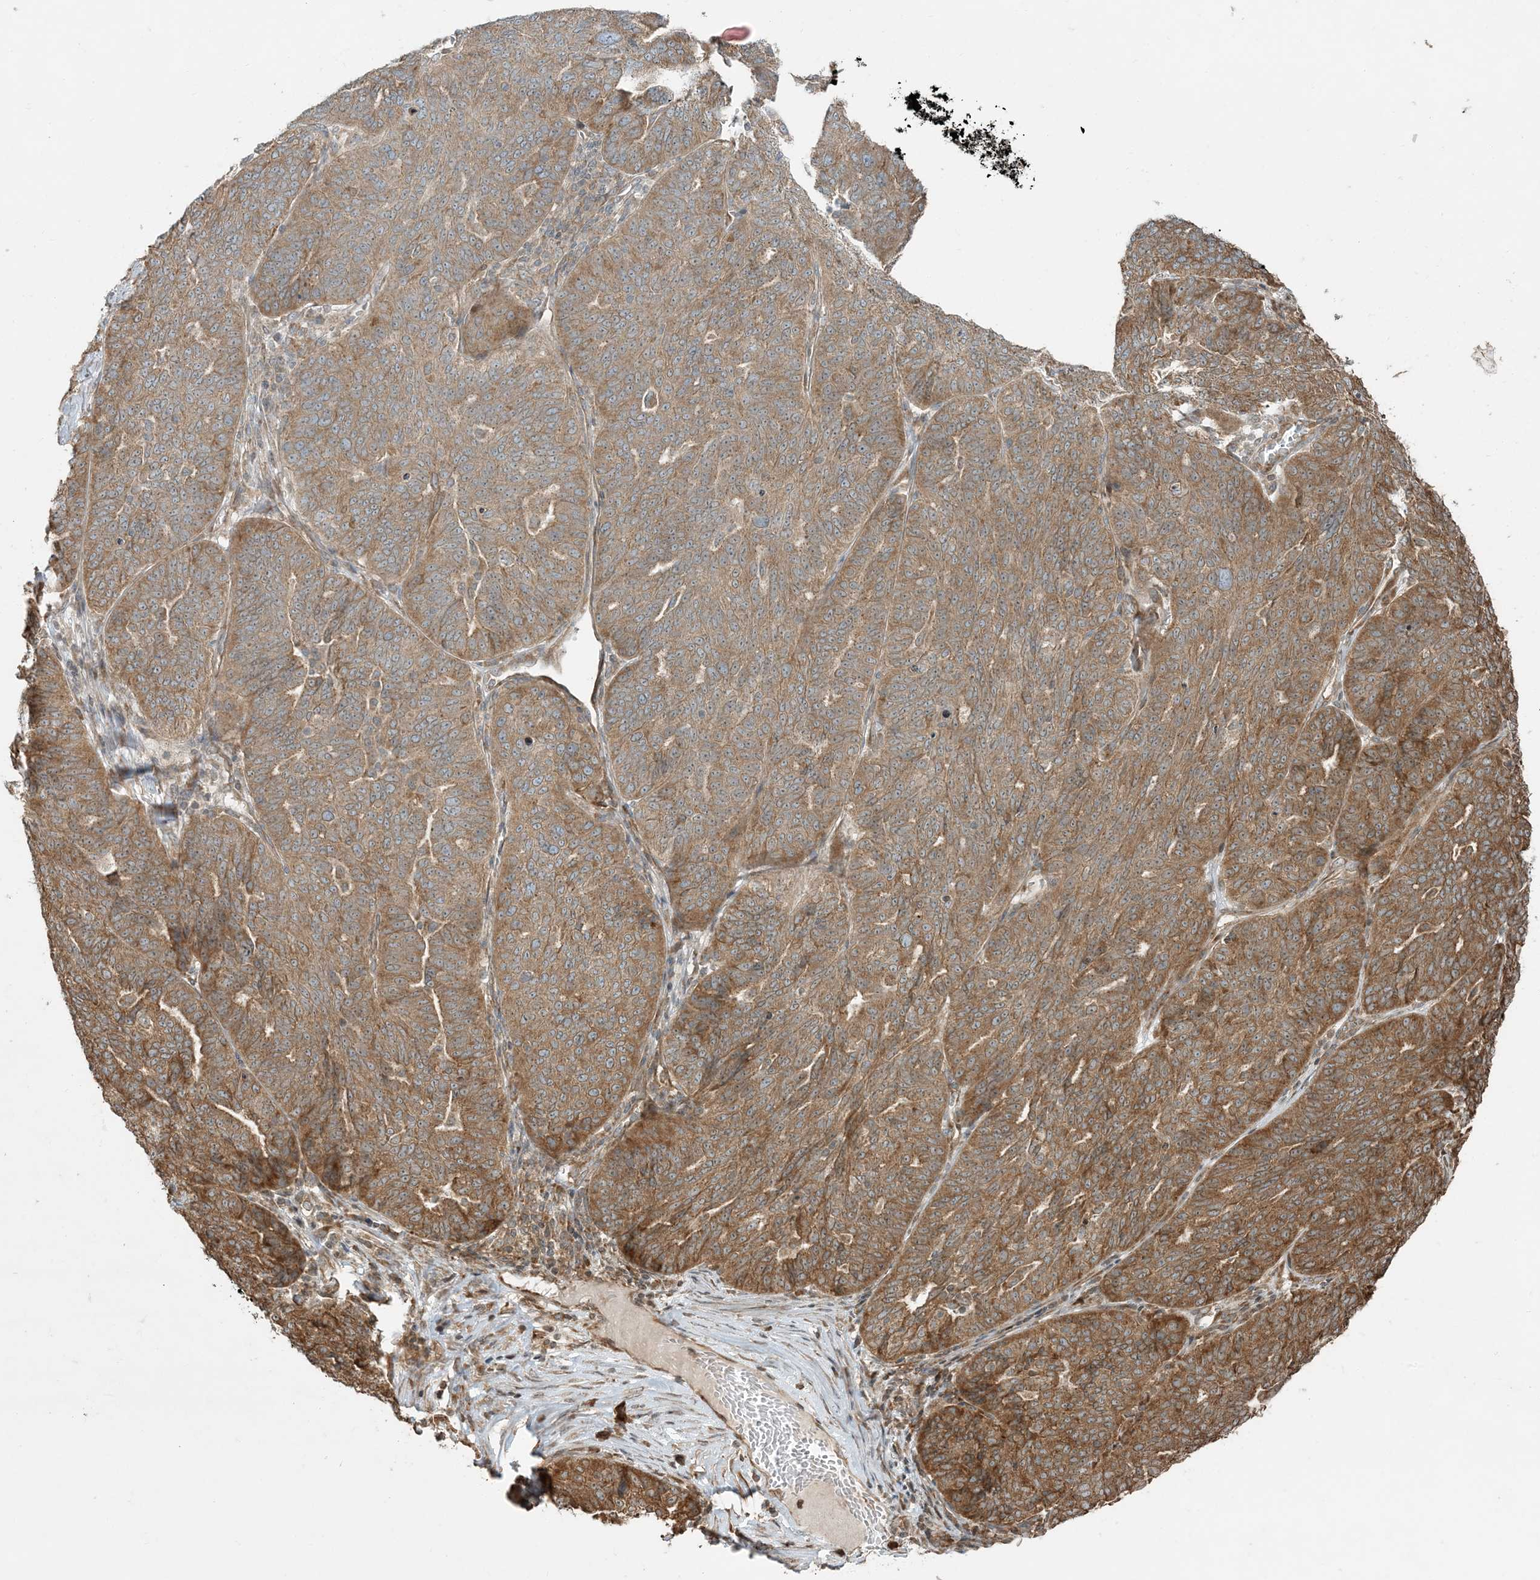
{"staining": {"intensity": "moderate", "quantity": ">75%", "location": "cytoplasmic/membranous"}, "tissue": "ovarian cancer", "cell_type": "Tumor cells", "image_type": "cancer", "snomed": [{"axis": "morphology", "description": "Cystadenocarcinoma, serous, NOS"}, {"axis": "topography", "description": "Ovary"}], "caption": "A photomicrograph of human ovarian serous cystadenocarcinoma stained for a protein reveals moderate cytoplasmic/membranous brown staining in tumor cells.", "gene": "COMMD8", "patient": {"sex": "female", "age": 59}}